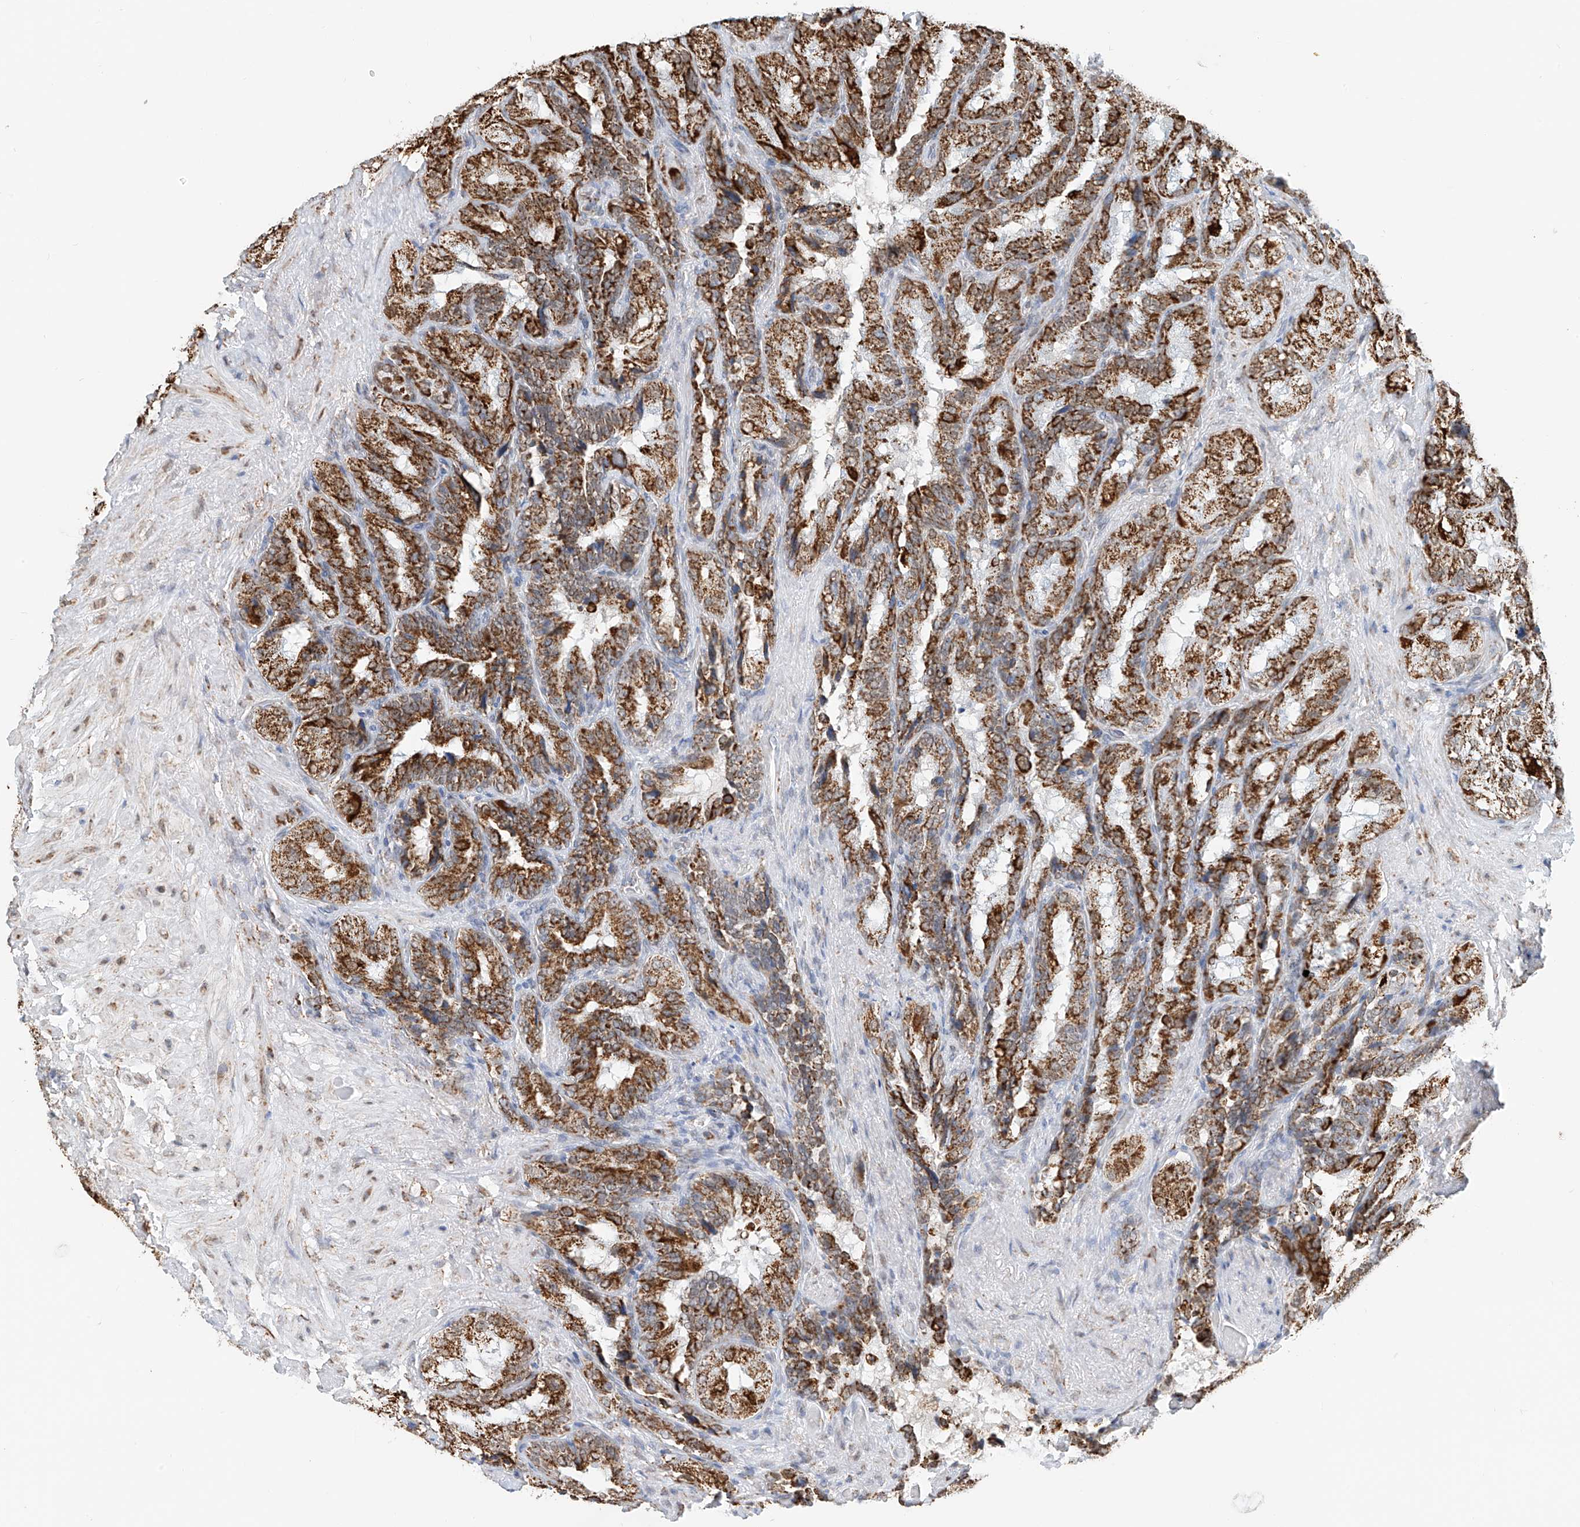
{"staining": {"intensity": "moderate", "quantity": ">75%", "location": "cytoplasmic/membranous"}, "tissue": "seminal vesicle", "cell_type": "Glandular cells", "image_type": "normal", "snomed": [{"axis": "morphology", "description": "Normal tissue, NOS"}, {"axis": "topography", "description": "Seminal veicle"}, {"axis": "topography", "description": "Peripheral nerve tissue"}], "caption": "Immunohistochemical staining of unremarkable seminal vesicle demonstrates medium levels of moderate cytoplasmic/membranous positivity in about >75% of glandular cells.", "gene": "PPA2", "patient": {"sex": "male", "age": 63}}